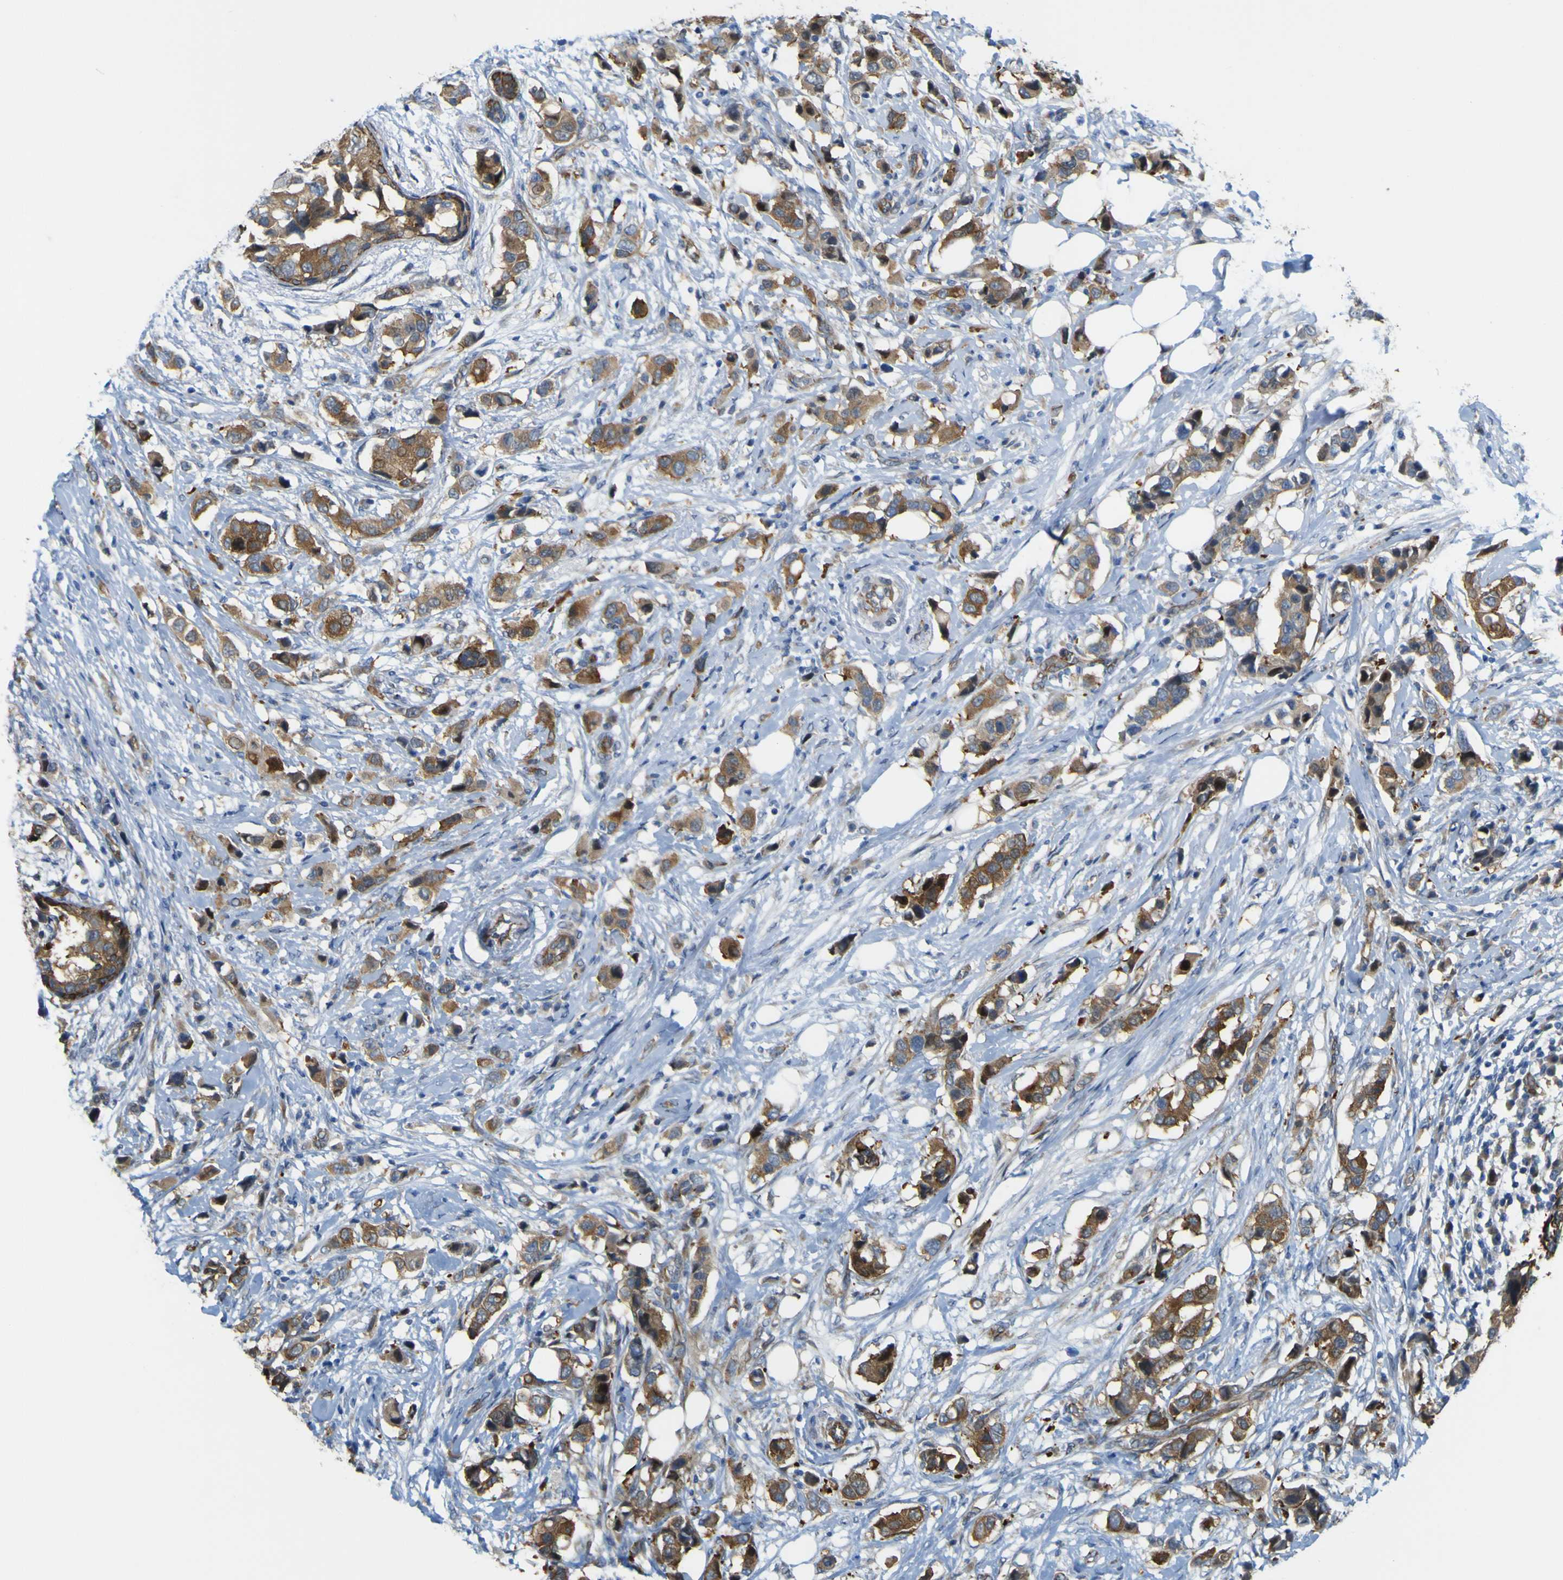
{"staining": {"intensity": "moderate", "quantity": ">75%", "location": "cytoplasmic/membranous"}, "tissue": "breast cancer", "cell_type": "Tumor cells", "image_type": "cancer", "snomed": [{"axis": "morphology", "description": "Normal tissue, NOS"}, {"axis": "morphology", "description": "Duct carcinoma"}, {"axis": "topography", "description": "Breast"}], "caption": "Immunohistochemistry of infiltrating ductal carcinoma (breast) displays medium levels of moderate cytoplasmic/membranous staining in approximately >75% of tumor cells. (Stains: DAB in brown, nuclei in blue, Microscopy: brightfield microscopy at high magnification).", "gene": "JPH1", "patient": {"sex": "female", "age": 50}}